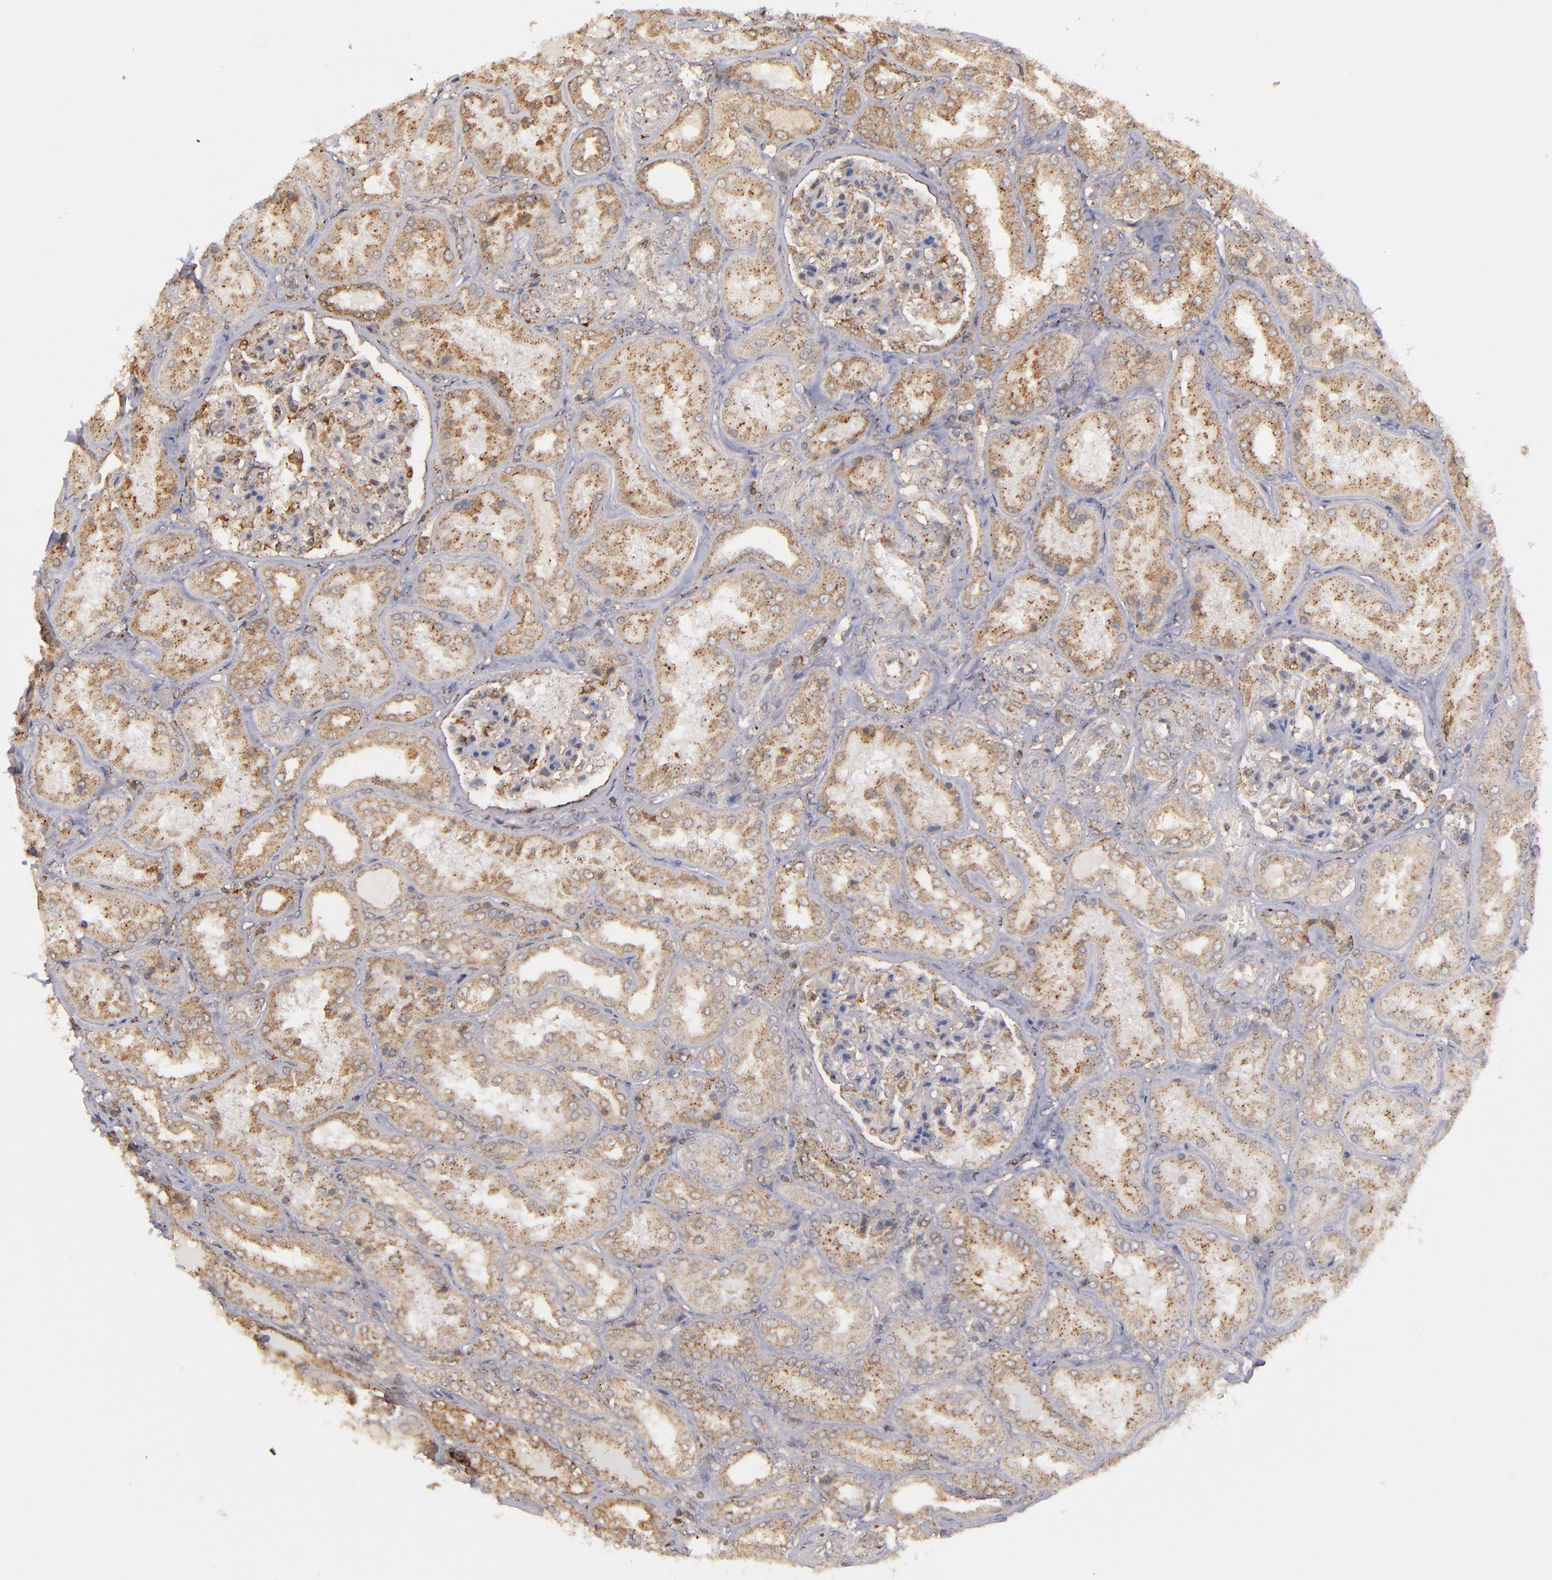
{"staining": {"intensity": "moderate", "quantity": "<25%", "location": "cytoplasmic/membranous"}, "tissue": "kidney", "cell_type": "Cells in glomeruli", "image_type": "normal", "snomed": [{"axis": "morphology", "description": "Normal tissue, NOS"}, {"axis": "topography", "description": "Kidney"}], "caption": "A brown stain highlights moderate cytoplasmic/membranous staining of a protein in cells in glomeruli of unremarkable human kidney.", "gene": "ZFYVE1", "patient": {"sex": "female", "age": 56}}